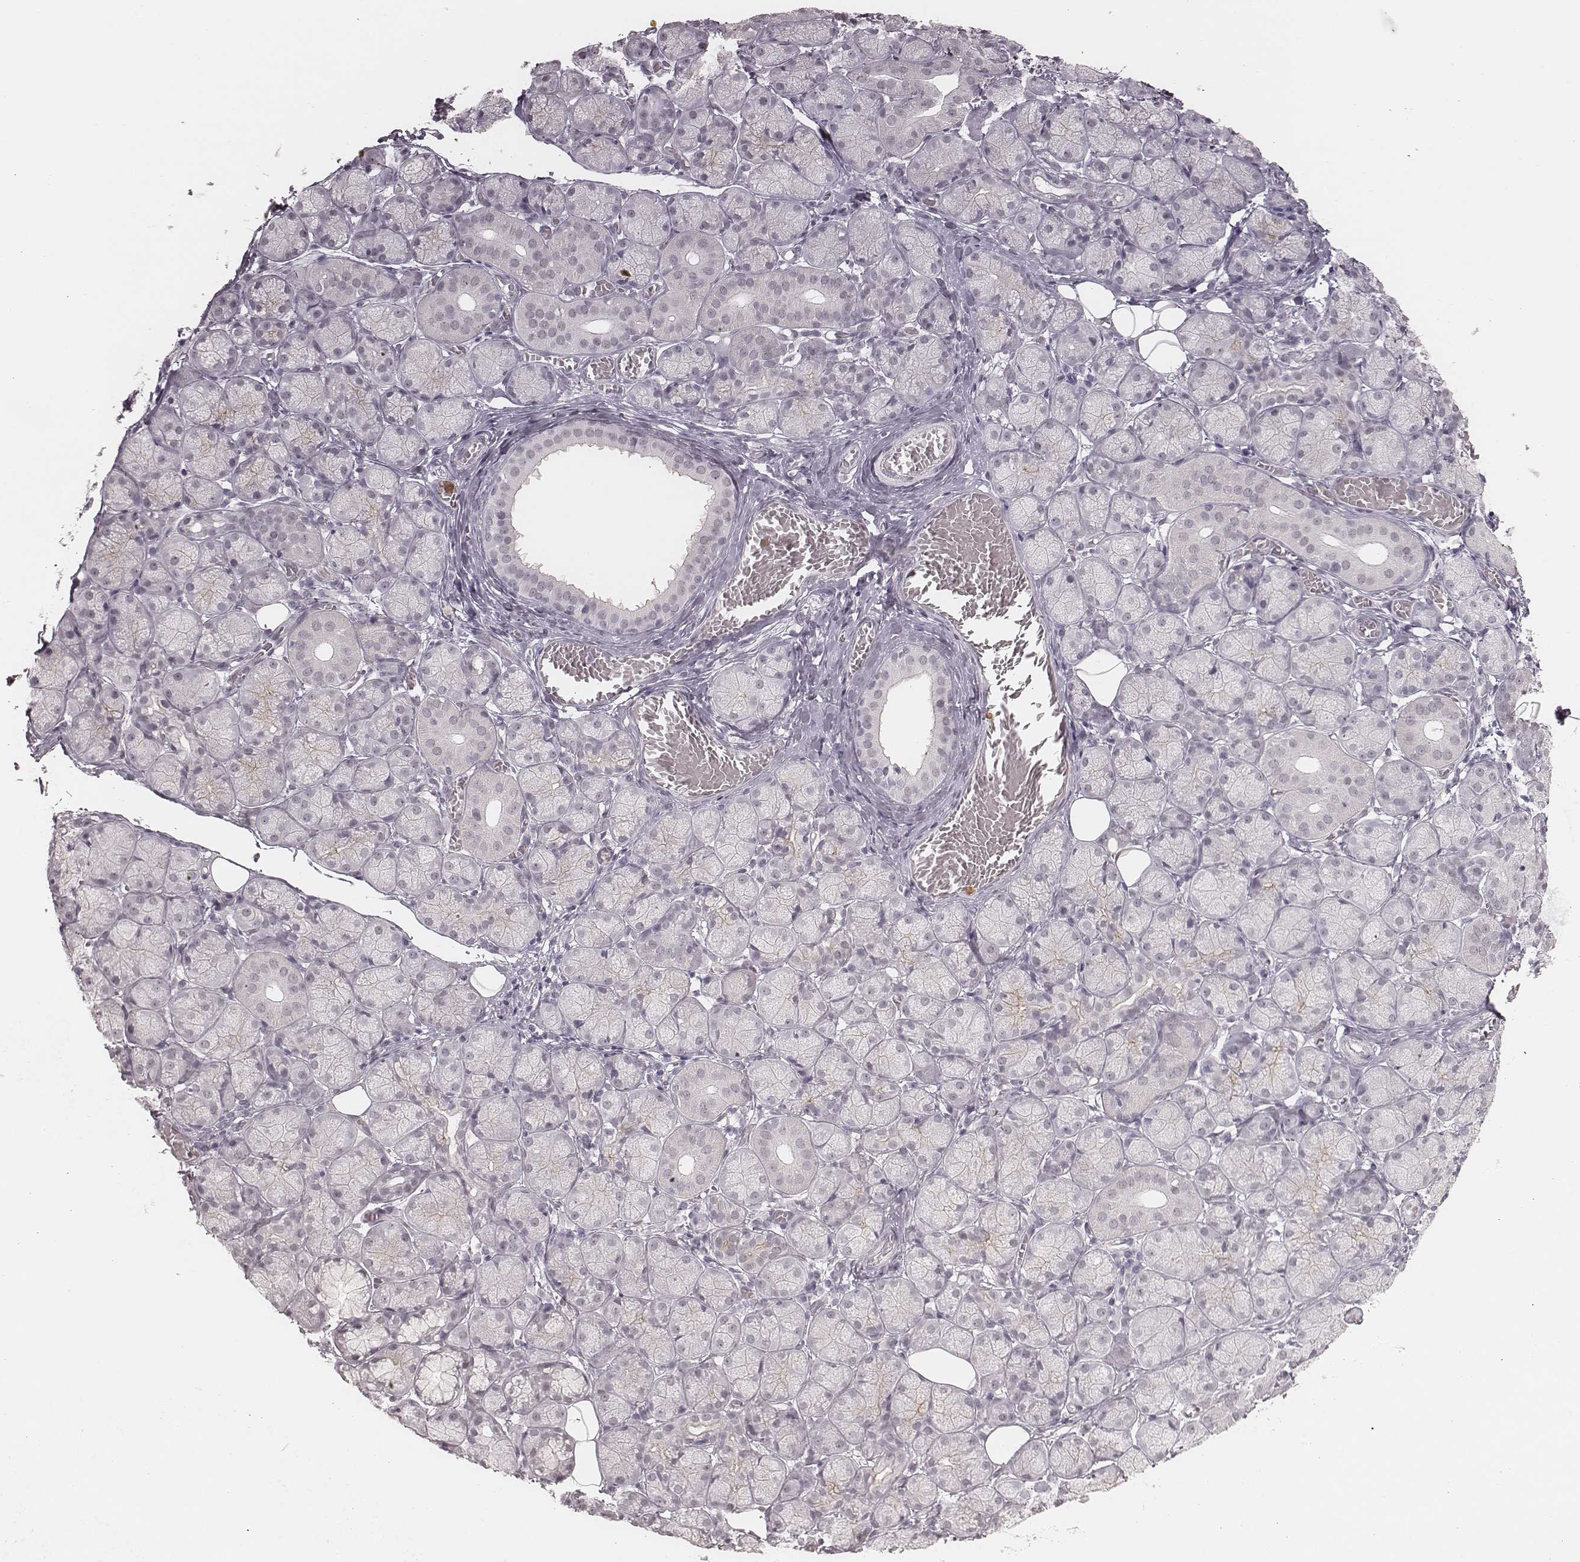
{"staining": {"intensity": "negative", "quantity": "none", "location": "none"}, "tissue": "salivary gland", "cell_type": "Glandular cells", "image_type": "normal", "snomed": [{"axis": "morphology", "description": "Normal tissue, NOS"}, {"axis": "topography", "description": "Salivary gland"}, {"axis": "topography", "description": "Peripheral nerve tissue"}], "caption": "DAB (3,3'-diaminobenzidine) immunohistochemical staining of benign human salivary gland demonstrates no significant staining in glandular cells.", "gene": "KITLG", "patient": {"sex": "female", "age": 24}}